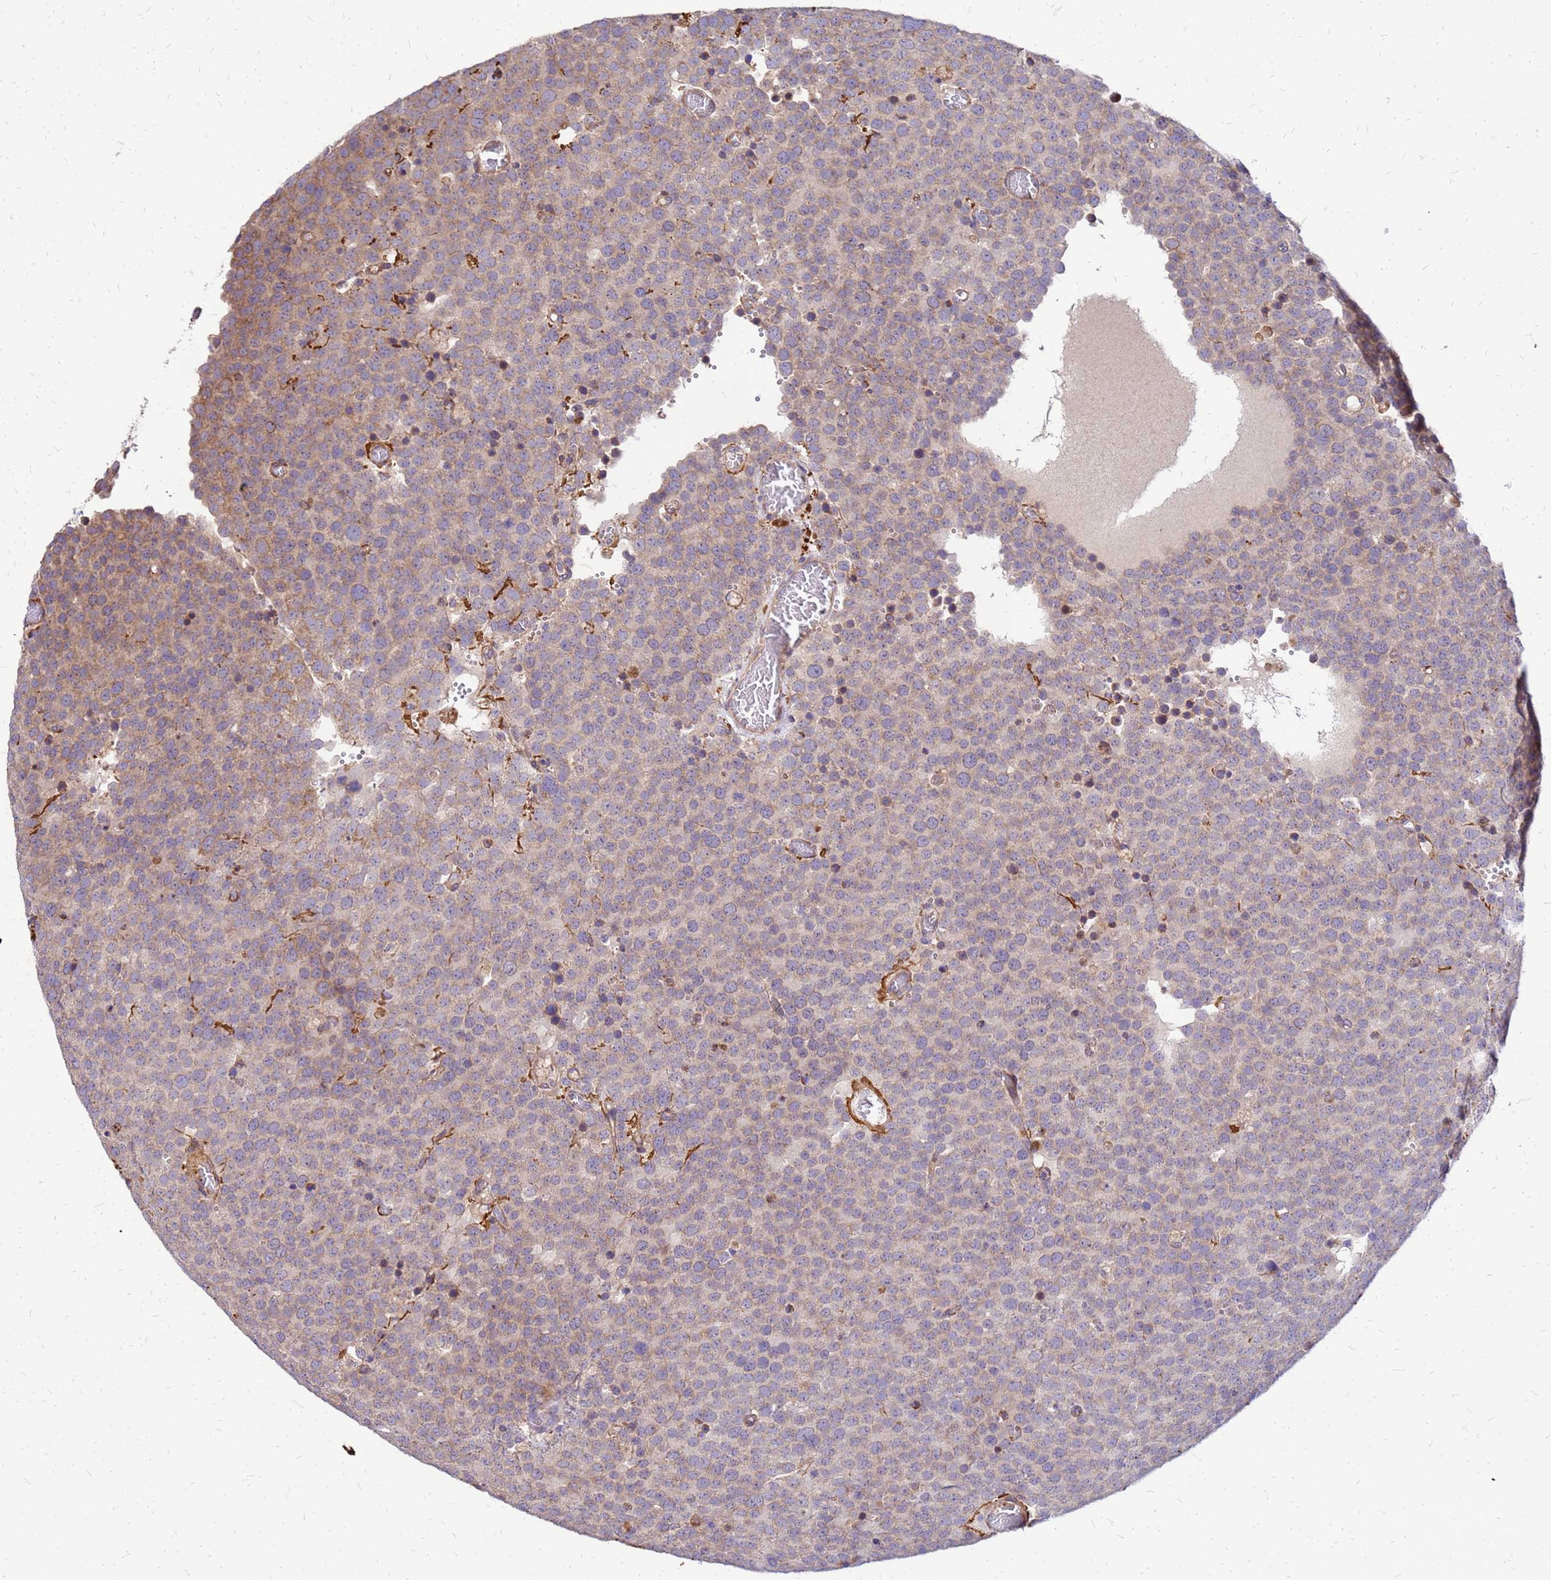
{"staining": {"intensity": "weak", "quantity": ">75%", "location": "cytoplasmic/membranous"}, "tissue": "testis cancer", "cell_type": "Tumor cells", "image_type": "cancer", "snomed": [{"axis": "morphology", "description": "Normal tissue, NOS"}, {"axis": "morphology", "description": "Seminoma, NOS"}, {"axis": "topography", "description": "Testis"}], "caption": "Protein staining of testis cancer tissue exhibits weak cytoplasmic/membranous staining in about >75% of tumor cells.", "gene": "VMO1", "patient": {"sex": "male", "age": 71}}